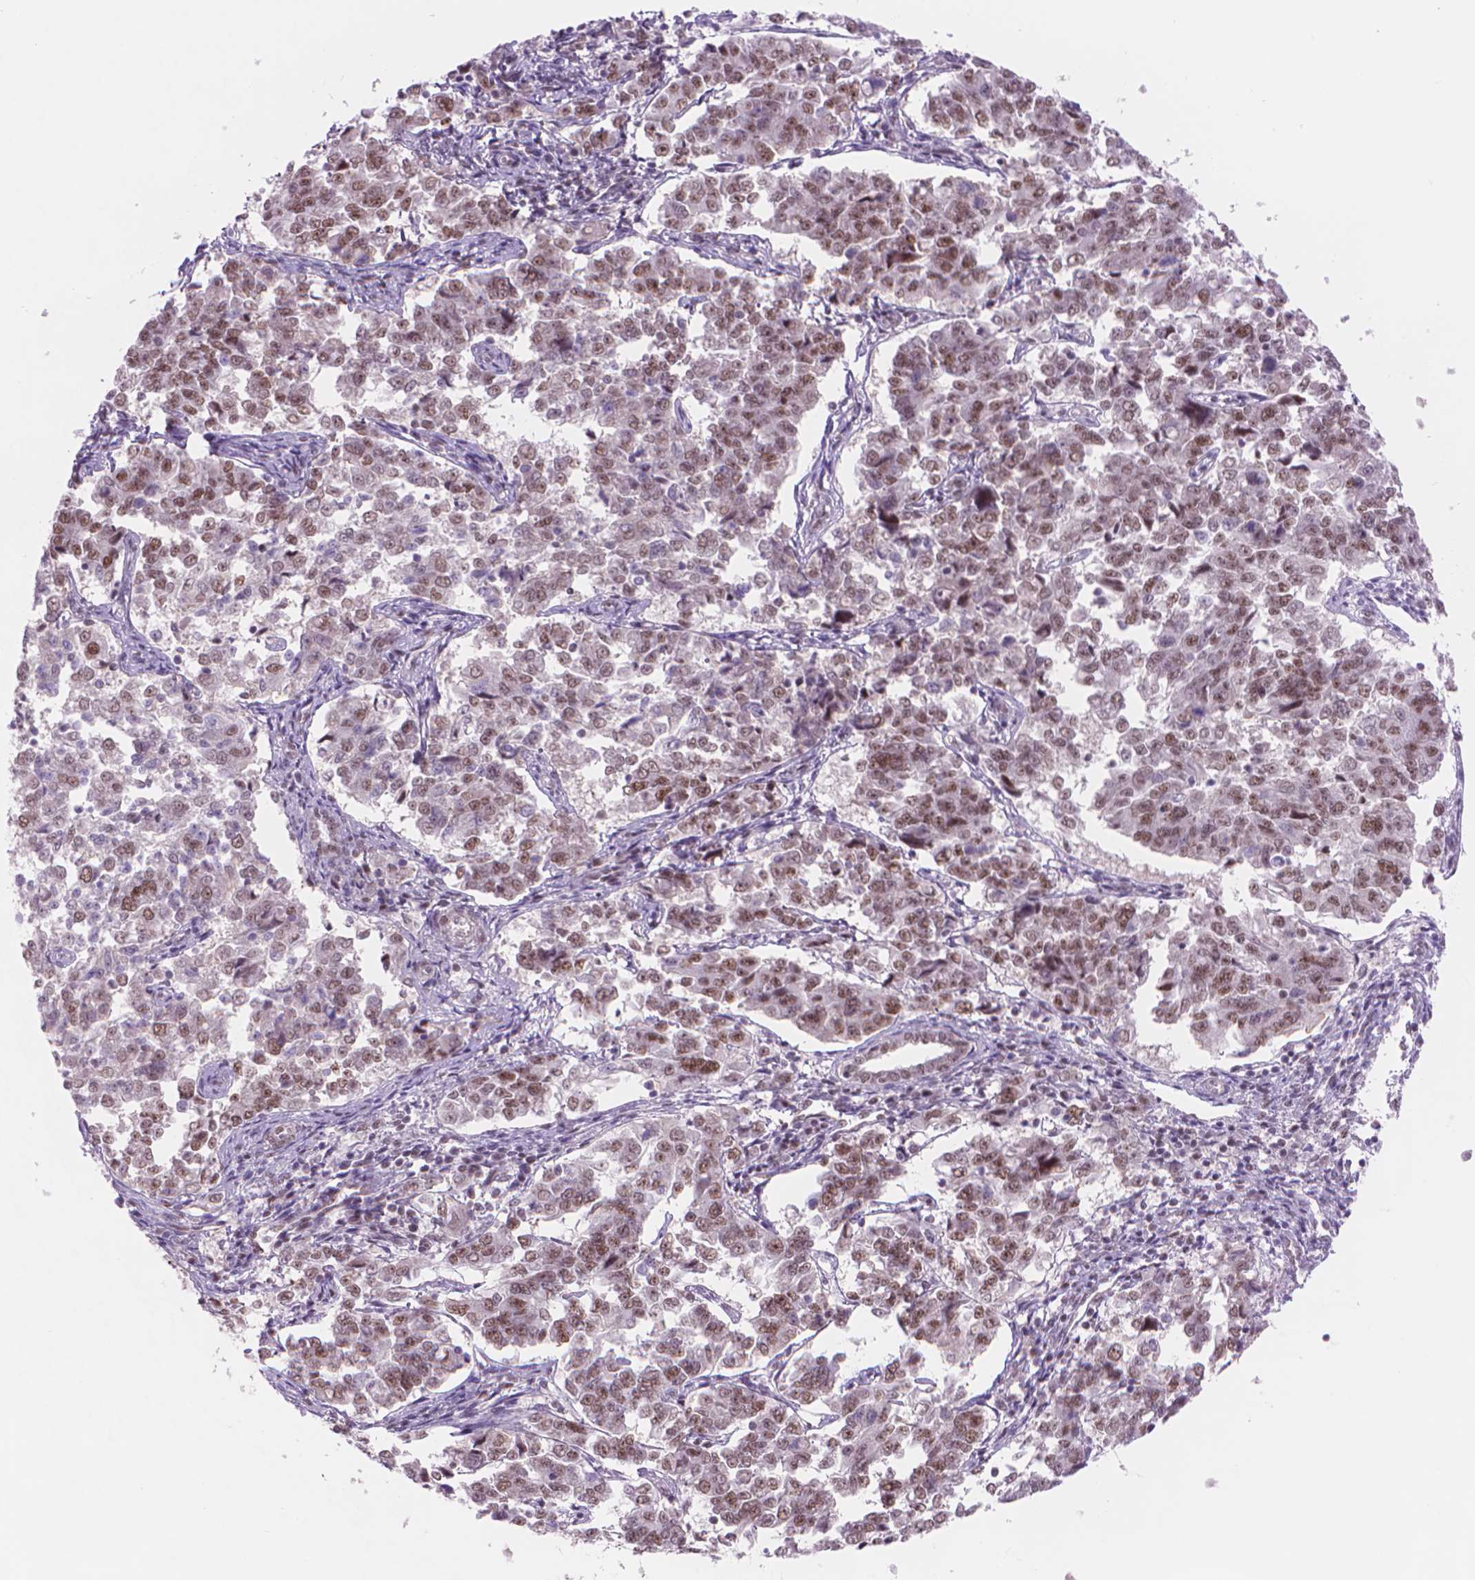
{"staining": {"intensity": "moderate", "quantity": "25%-75%", "location": "nuclear"}, "tissue": "endometrial cancer", "cell_type": "Tumor cells", "image_type": "cancer", "snomed": [{"axis": "morphology", "description": "Adenocarcinoma, NOS"}, {"axis": "topography", "description": "Endometrium"}], "caption": "An IHC micrograph of tumor tissue is shown. Protein staining in brown labels moderate nuclear positivity in endometrial adenocarcinoma within tumor cells. Nuclei are stained in blue.", "gene": "POLR3D", "patient": {"sex": "female", "age": 43}}